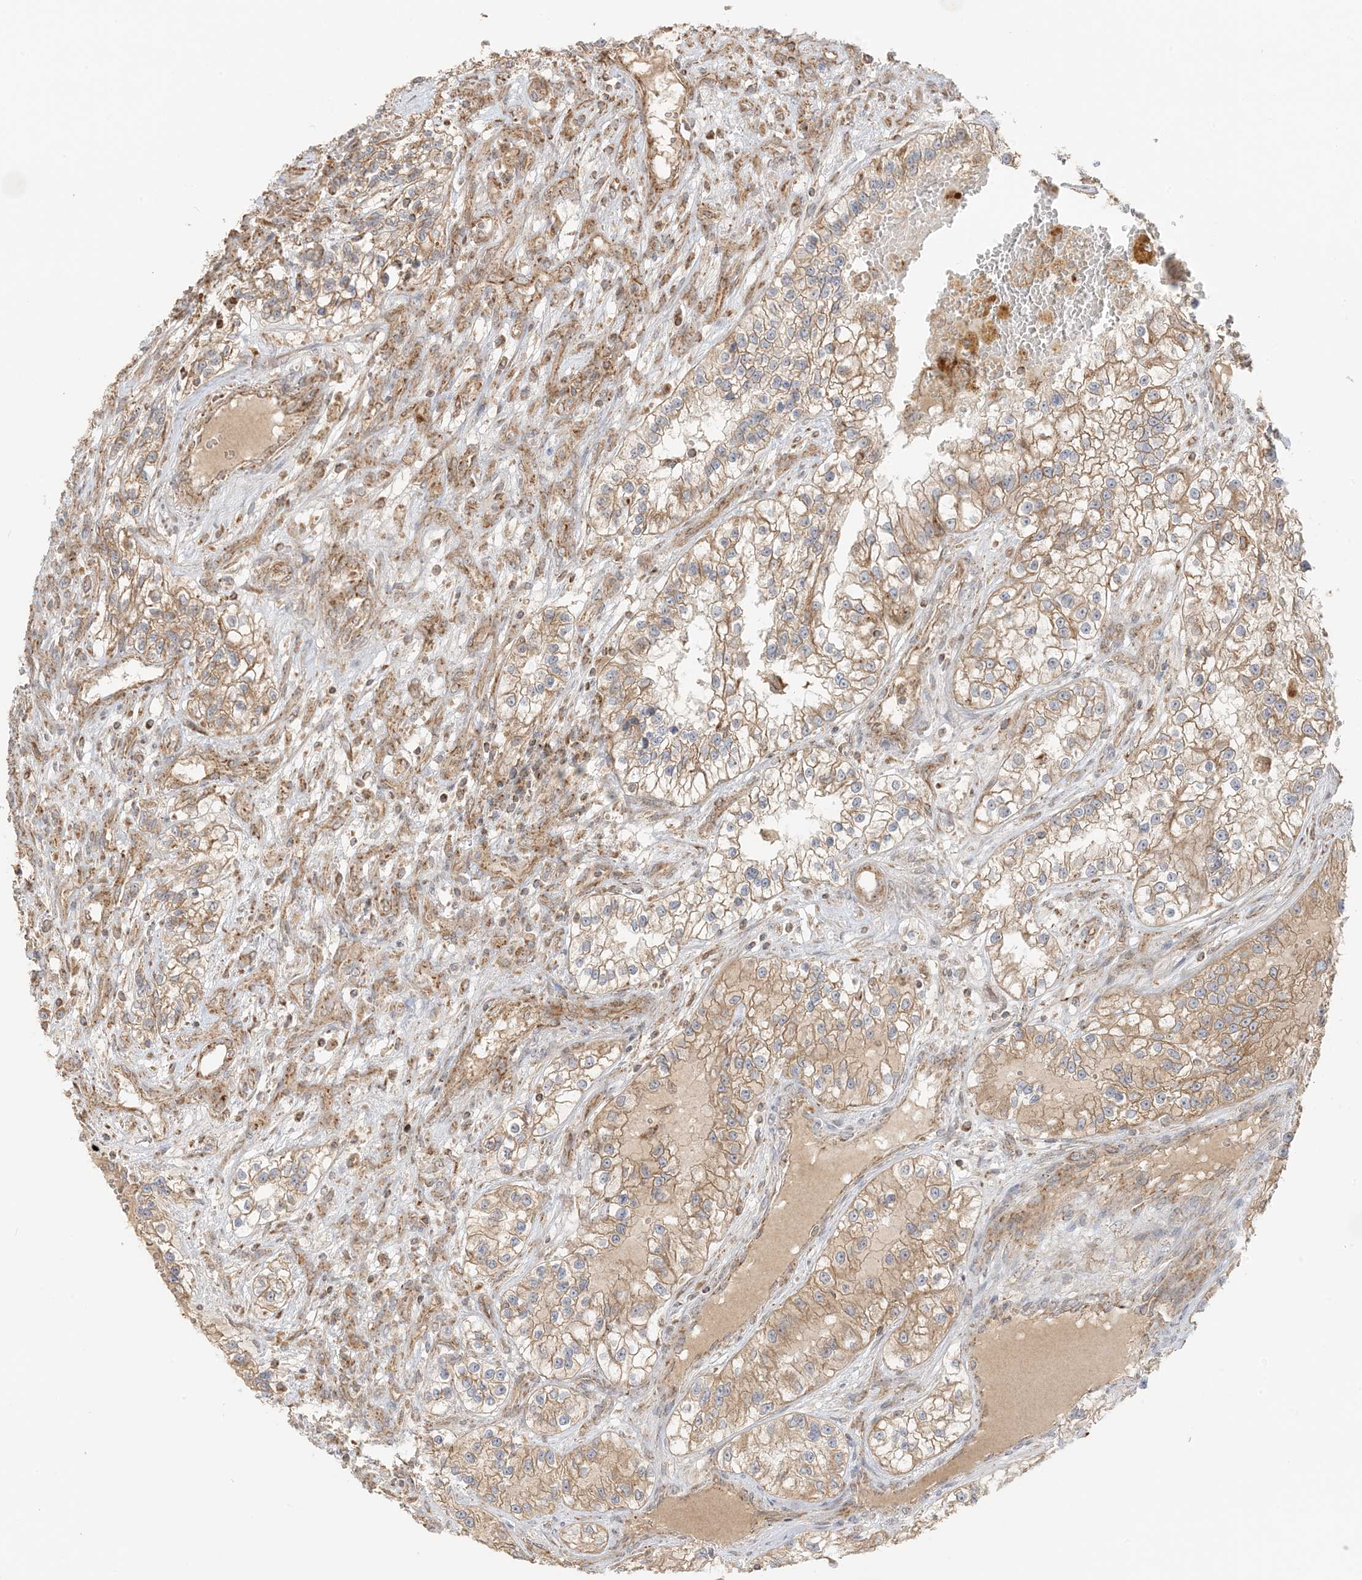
{"staining": {"intensity": "moderate", "quantity": ">75%", "location": "cytoplasmic/membranous"}, "tissue": "renal cancer", "cell_type": "Tumor cells", "image_type": "cancer", "snomed": [{"axis": "morphology", "description": "Adenocarcinoma, NOS"}, {"axis": "topography", "description": "Kidney"}], "caption": "IHC (DAB (3,3'-diaminobenzidine)) staining of human renal adenocarcinoma demonstrates moderate cytoplasmic/membranous protein positivity in approximately >75% of tumor cells. (brown staining indicates protein expression, while blue staining denotes nuclei).", "gene": "N4BP3", "patient": {"sex": "female", "age": 57}}